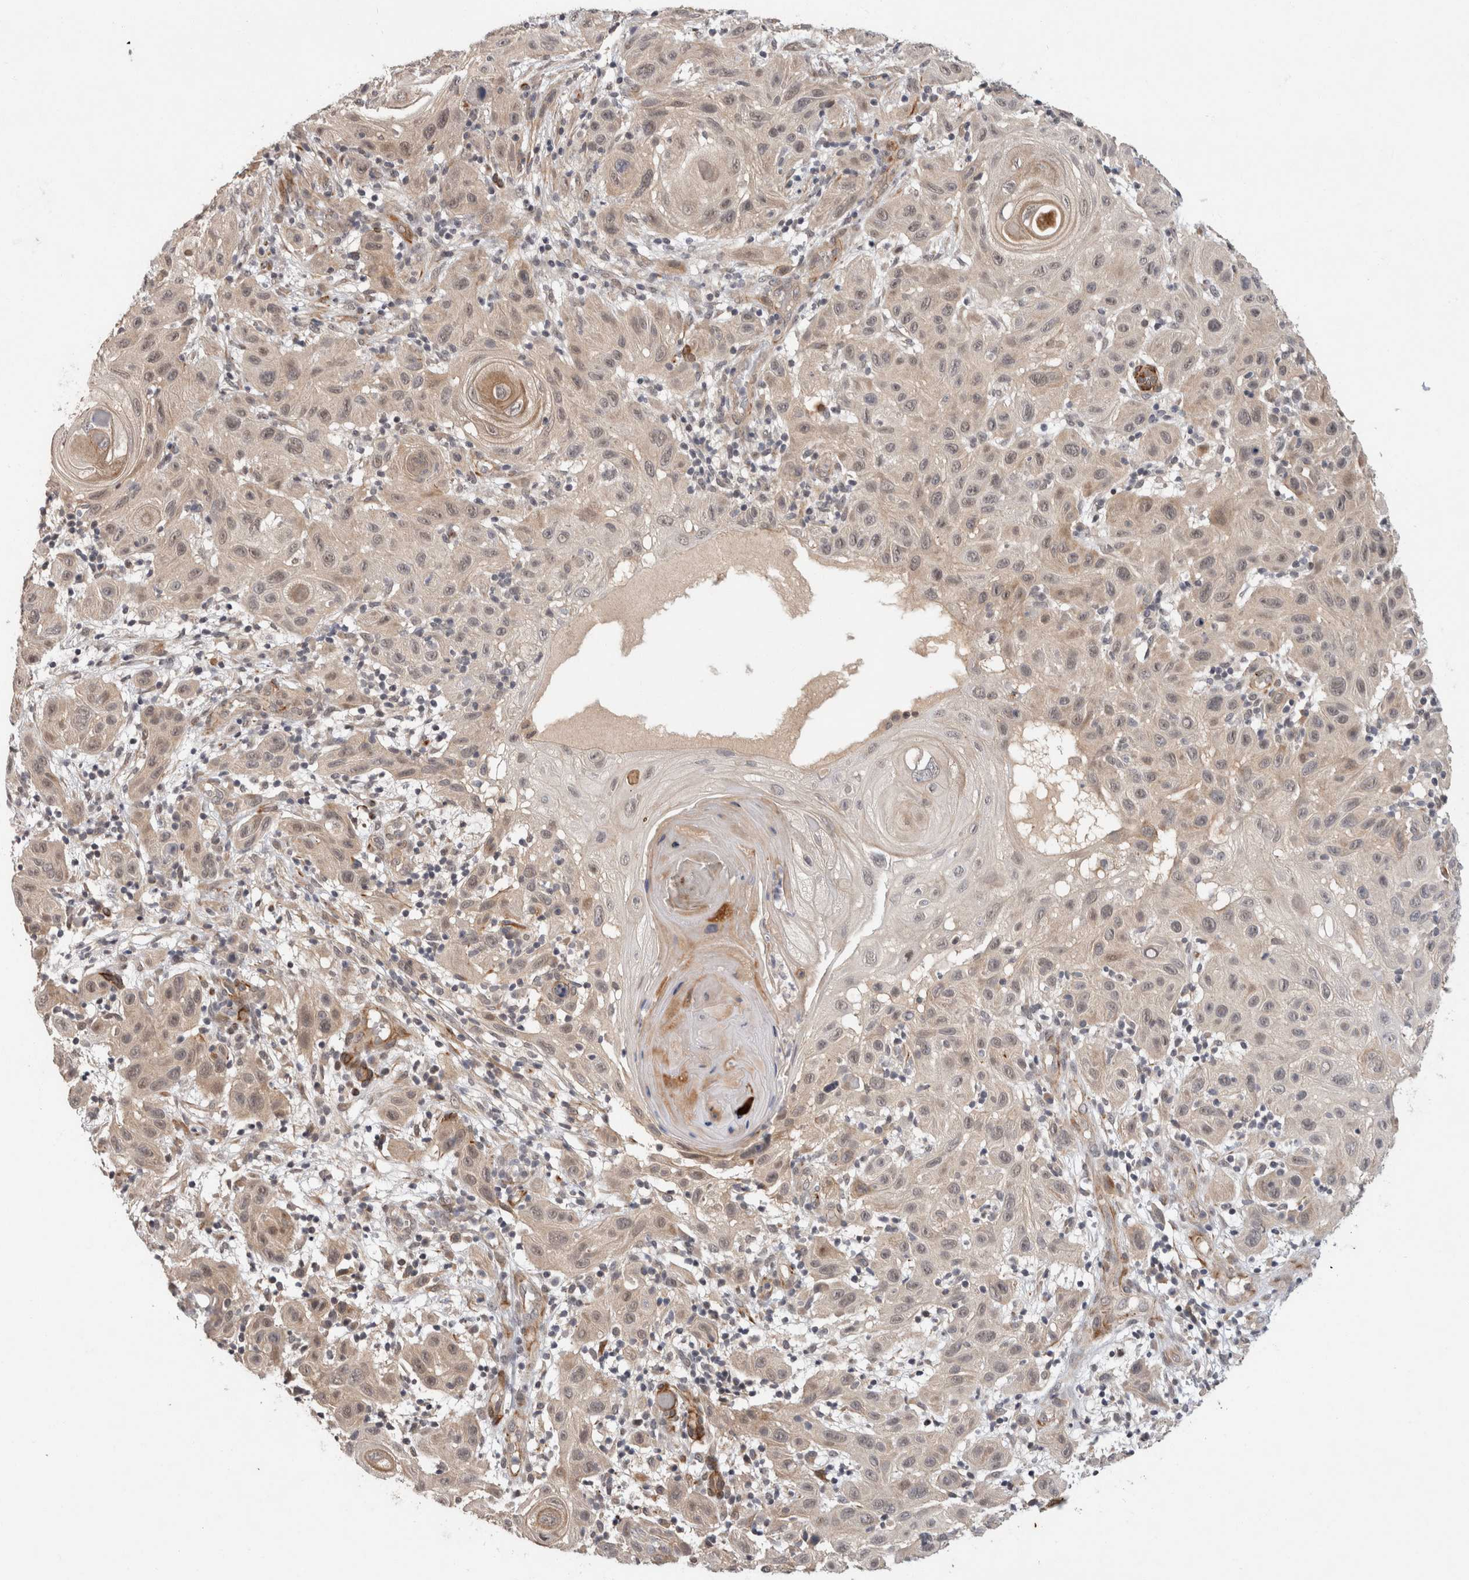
{"staining": {"intensity": "weak", "quantity": "<25%", "location": "nuclear"}, "tissue": "skin cancer", "cell_type": "Tumor cells", "image_type": "cancer", "snomed": [{"axis": "morphology", "description": "Normal tissue, NOS"}, {"axis": "morphology", "description": "Squamous cell carcinoma, NOS"}, {"axis": "topography", "description": "Skin"}], "caption": "Tumor cells show no significant staining in skin cancer.", "gene": "CRISPLD1", "patient": {"sex": "female", "age": 96}}